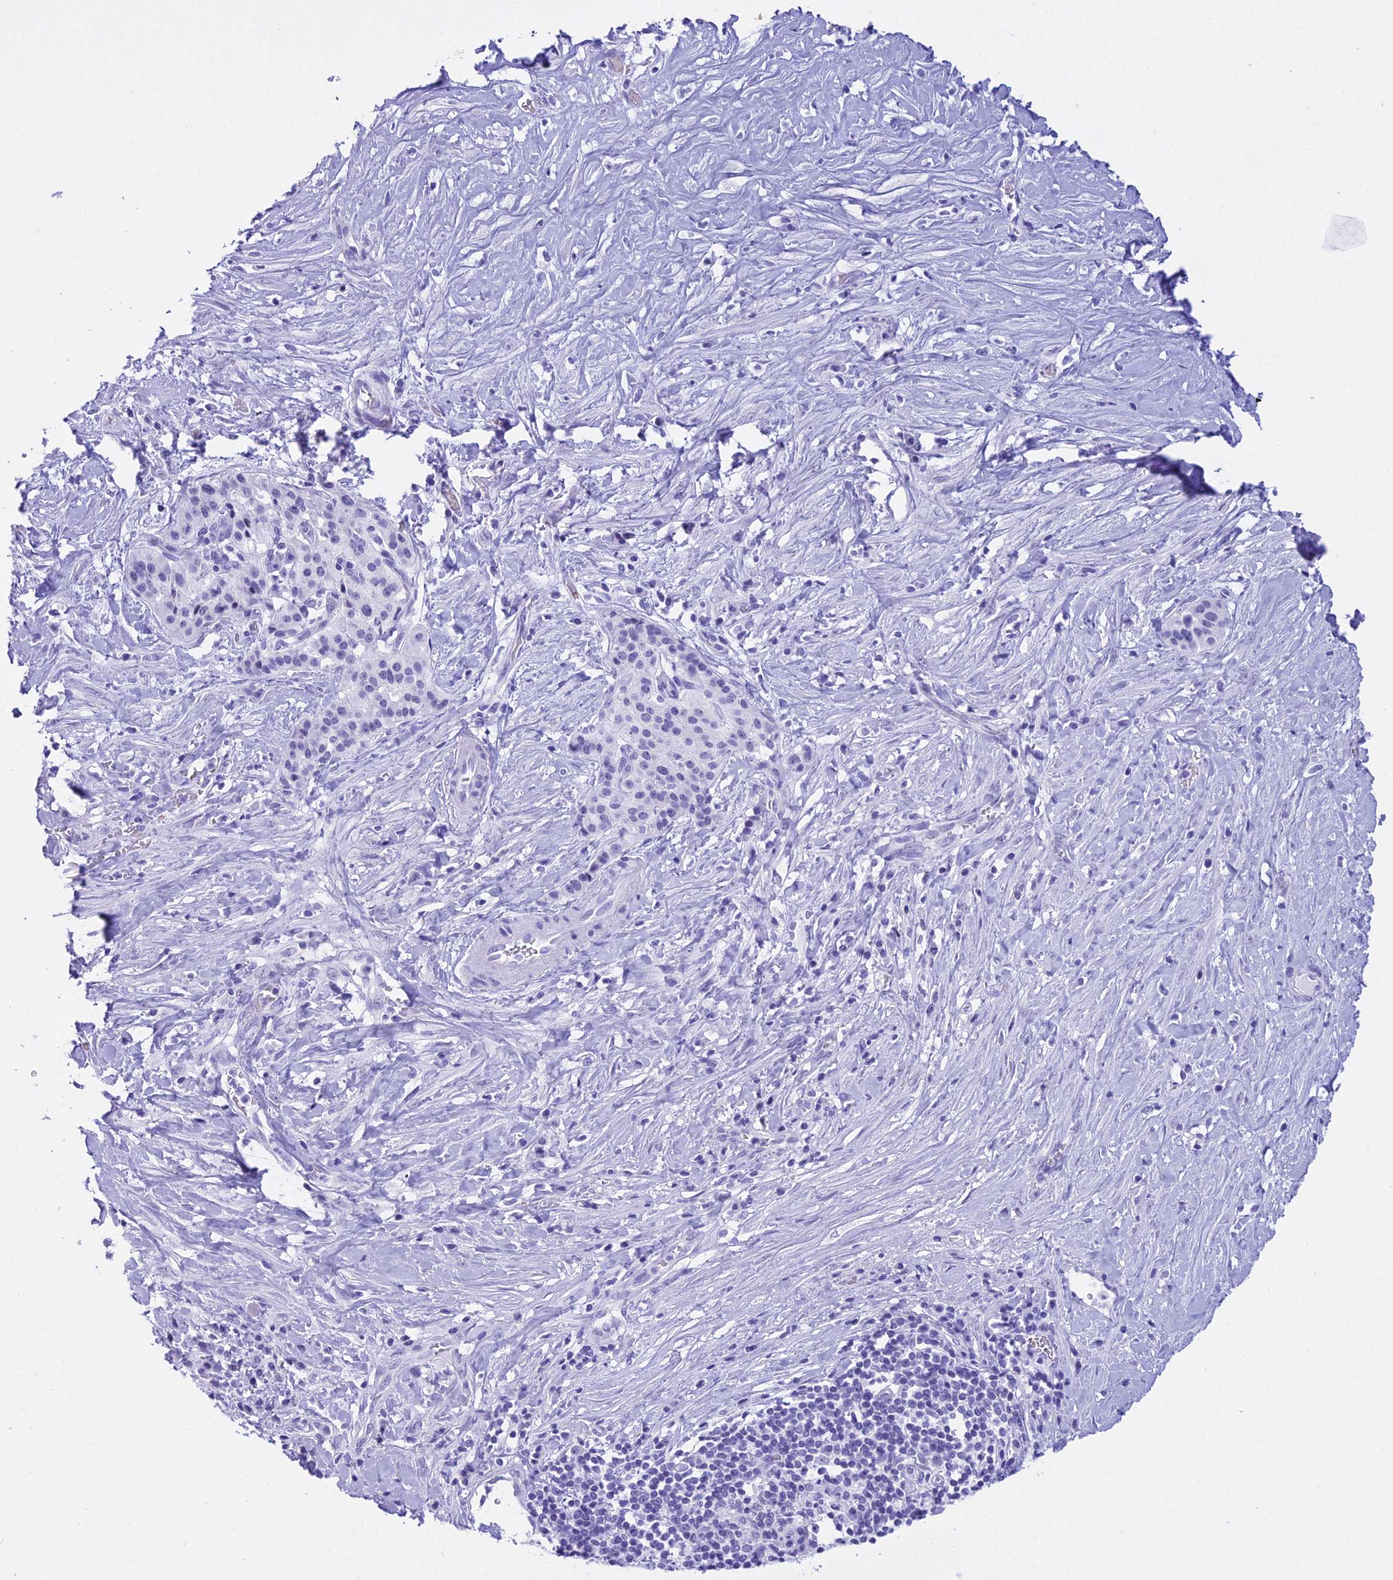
{"staining": {"intensity": "negative", "quantity": "none", "location": "none"}, "tissue": "pancreatic cancer", "cell_type": "Tumor cells", "image_type": "cancer", "snomed": [{"axis": "morphology", "description": "Adenocarcinoma, NOS"}, {"axis": "topography", "description": "Pancreas"}], "caption": "This is a histopathology image of immunohistochemistry (IHC) staining of pancreatic cancer (adenocarcinoma), which shows no expression in tumor cells. (DAB (3,3'-diaminobenzidine) IHC visualized using brightfield microscopy, high magnification).", "gene": "RNPS1", "patient": {"sex": "male", "age": 73}}